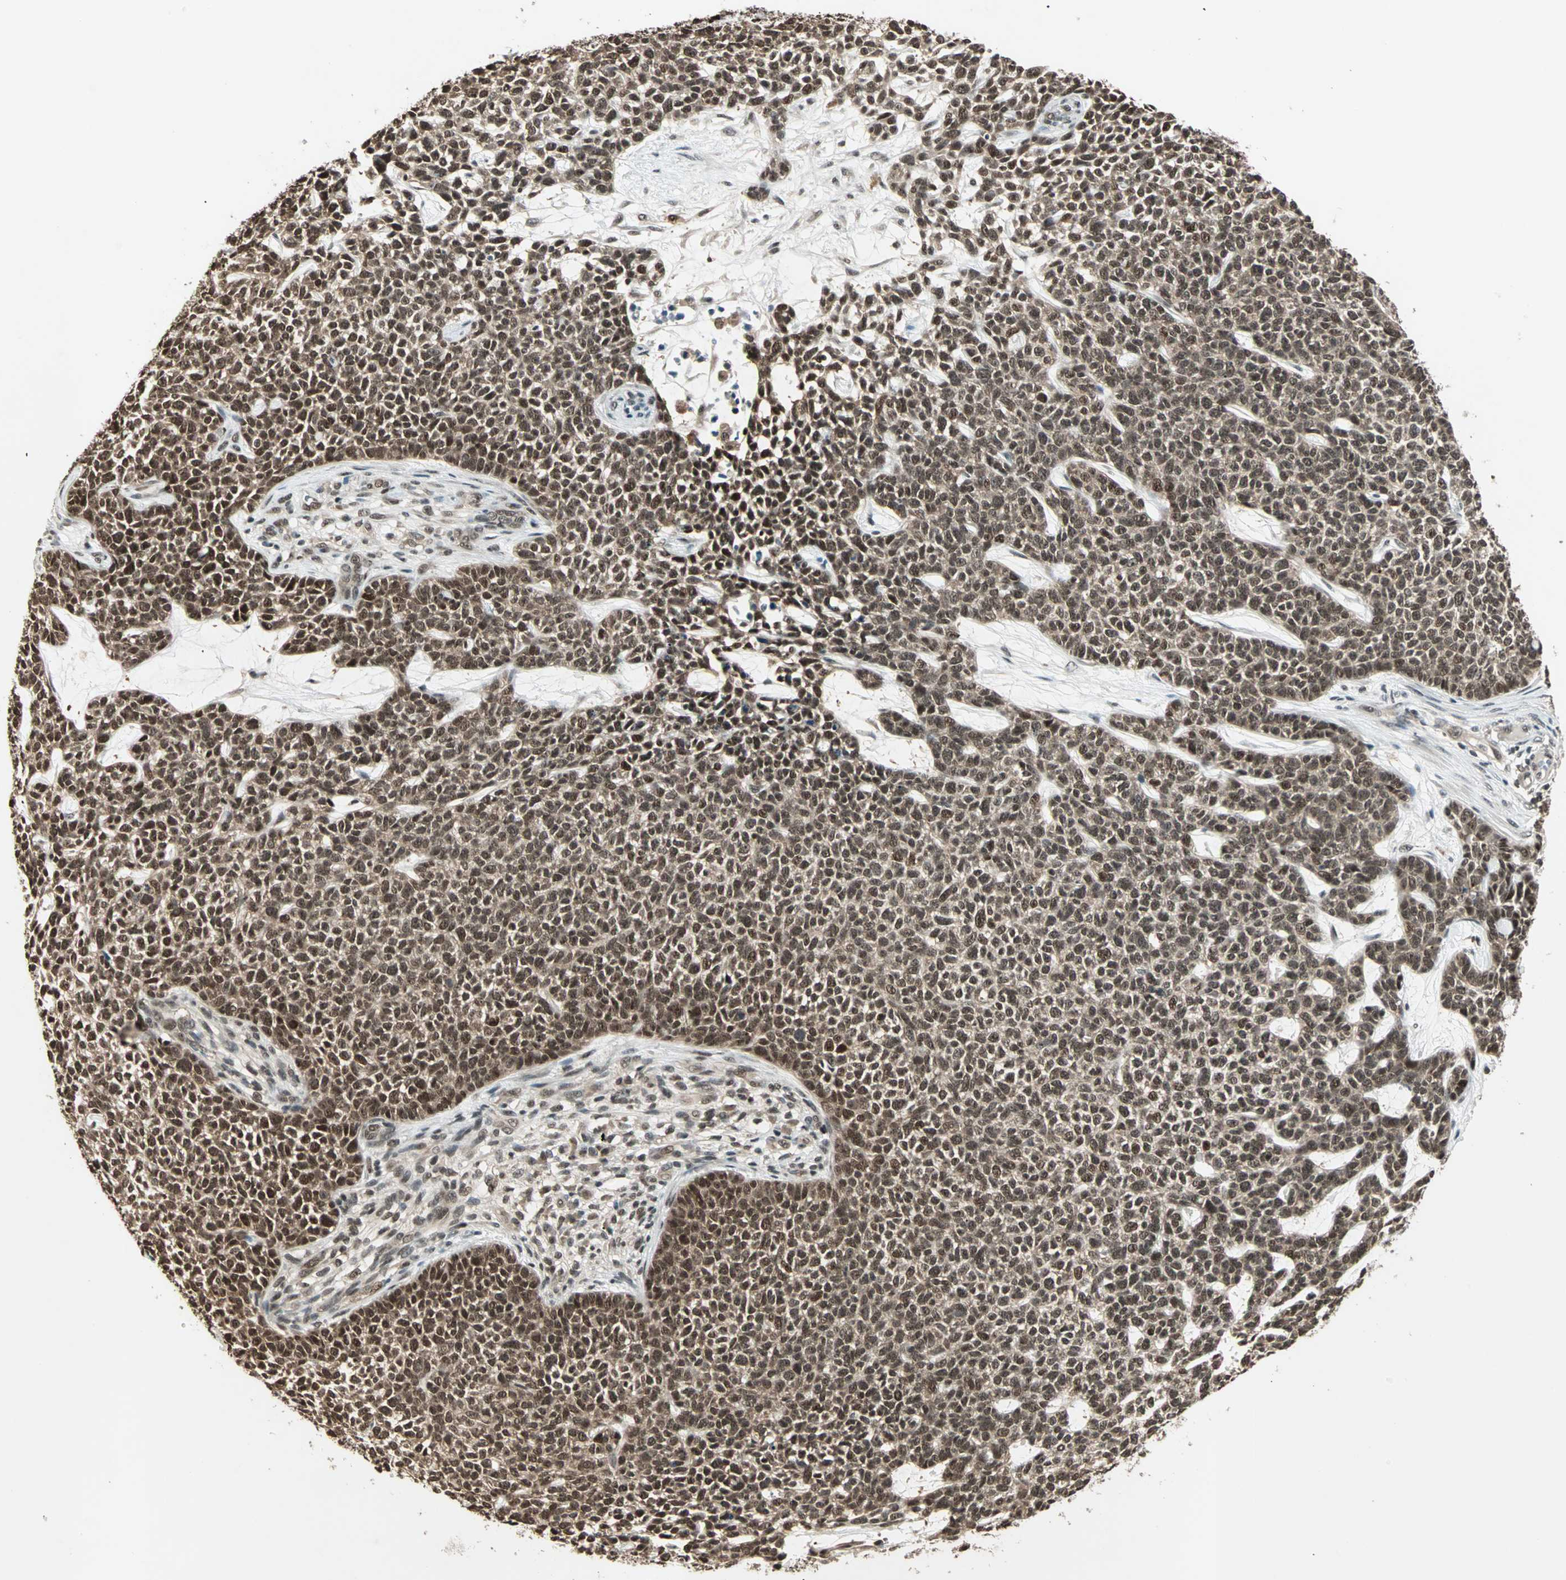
{"staining": {"intensity": "strong", "quantity": ">75%", "location": "cytoplasmic/membranous,nuclear"}, "tissue": "skin cancer", "cell_type": "Tumor cells", "image_type": "cancer", "snomed": [{"axis": "morphology", "description": "Basal cell carcinoma"}, {"axis": "topography", "description": "Skin"}], "caption": "The histopathology image reveals staining of basal cell carcinoma (skin), revealing strong cytoplasmic/membranous and nuclear protein expression (brown color) within tumor cells.", "gene": "ZNF44", "patient": {"sex": "female", "age": 84}}